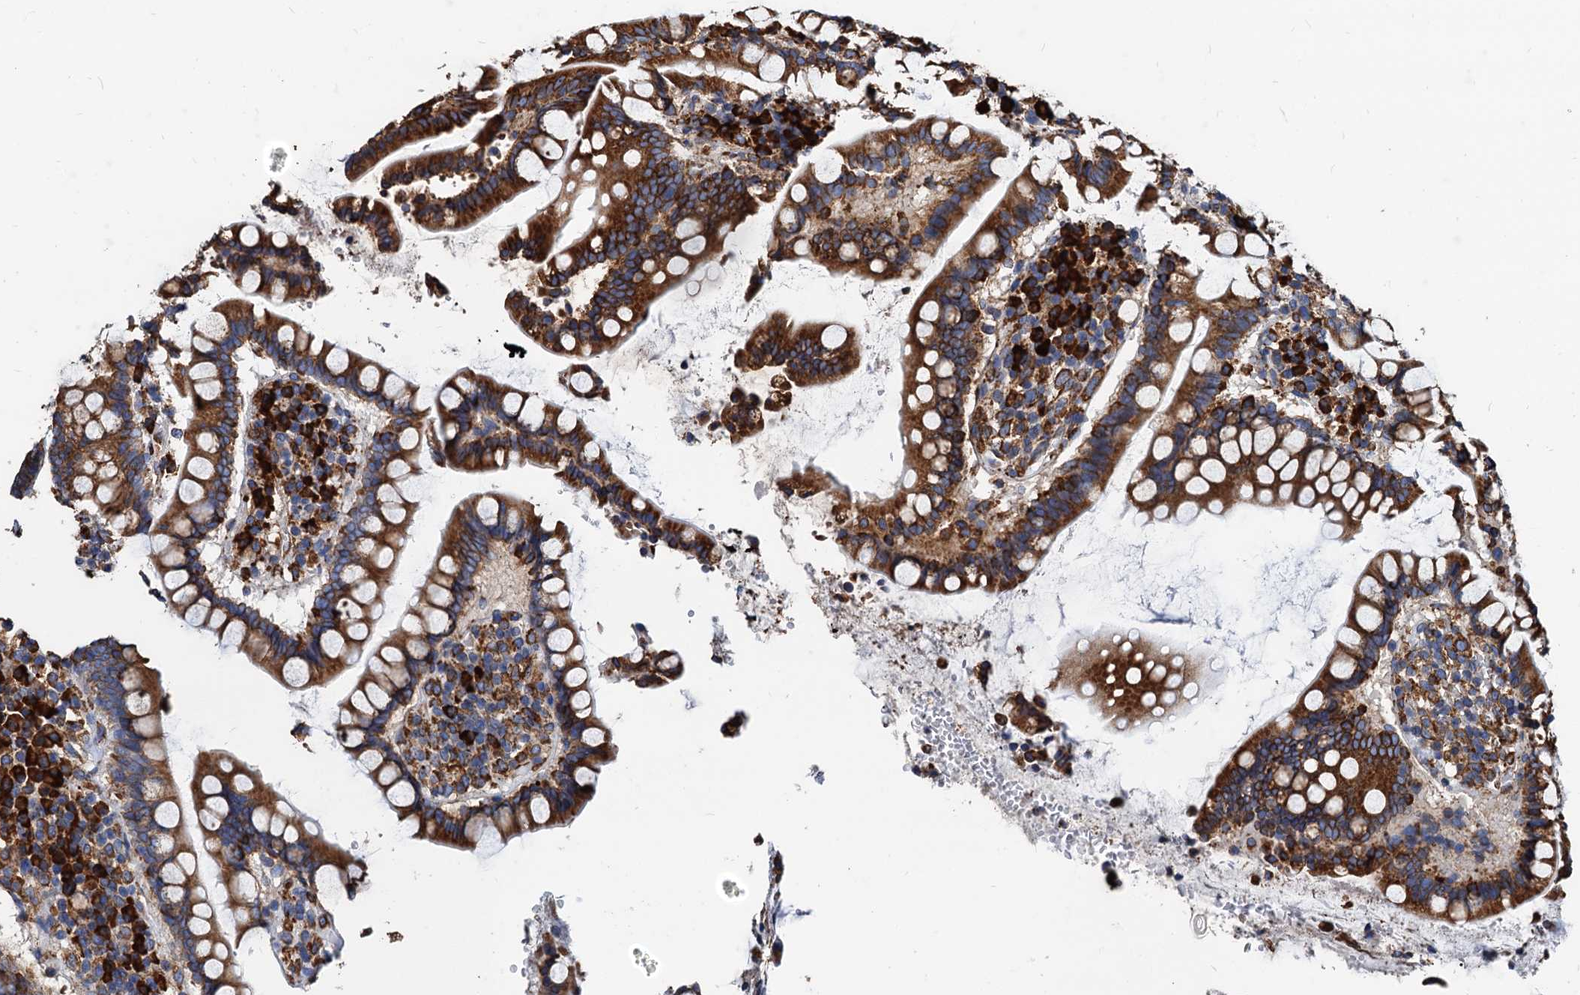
{"staining": {"intensity": "moderate", "quantity": ">75%", "location": "cytoplasmic/membranous"}, "tissue": "colon", "cell_type": "Endothelial cells", "image_type": "normal", "snomed": [{"axis": "morphology", "description": "Normal tissue, NOS"}, {"axis": "topography", "description": "Colon"}], "caption": "Colon stained for a protein (brown) exhibits moderate cytoplasmic/membranous positive positivity in approximately >75% of endothelial cells.", "gene": "HSPA5", "patient": {"sex": "female", "age": 79}}